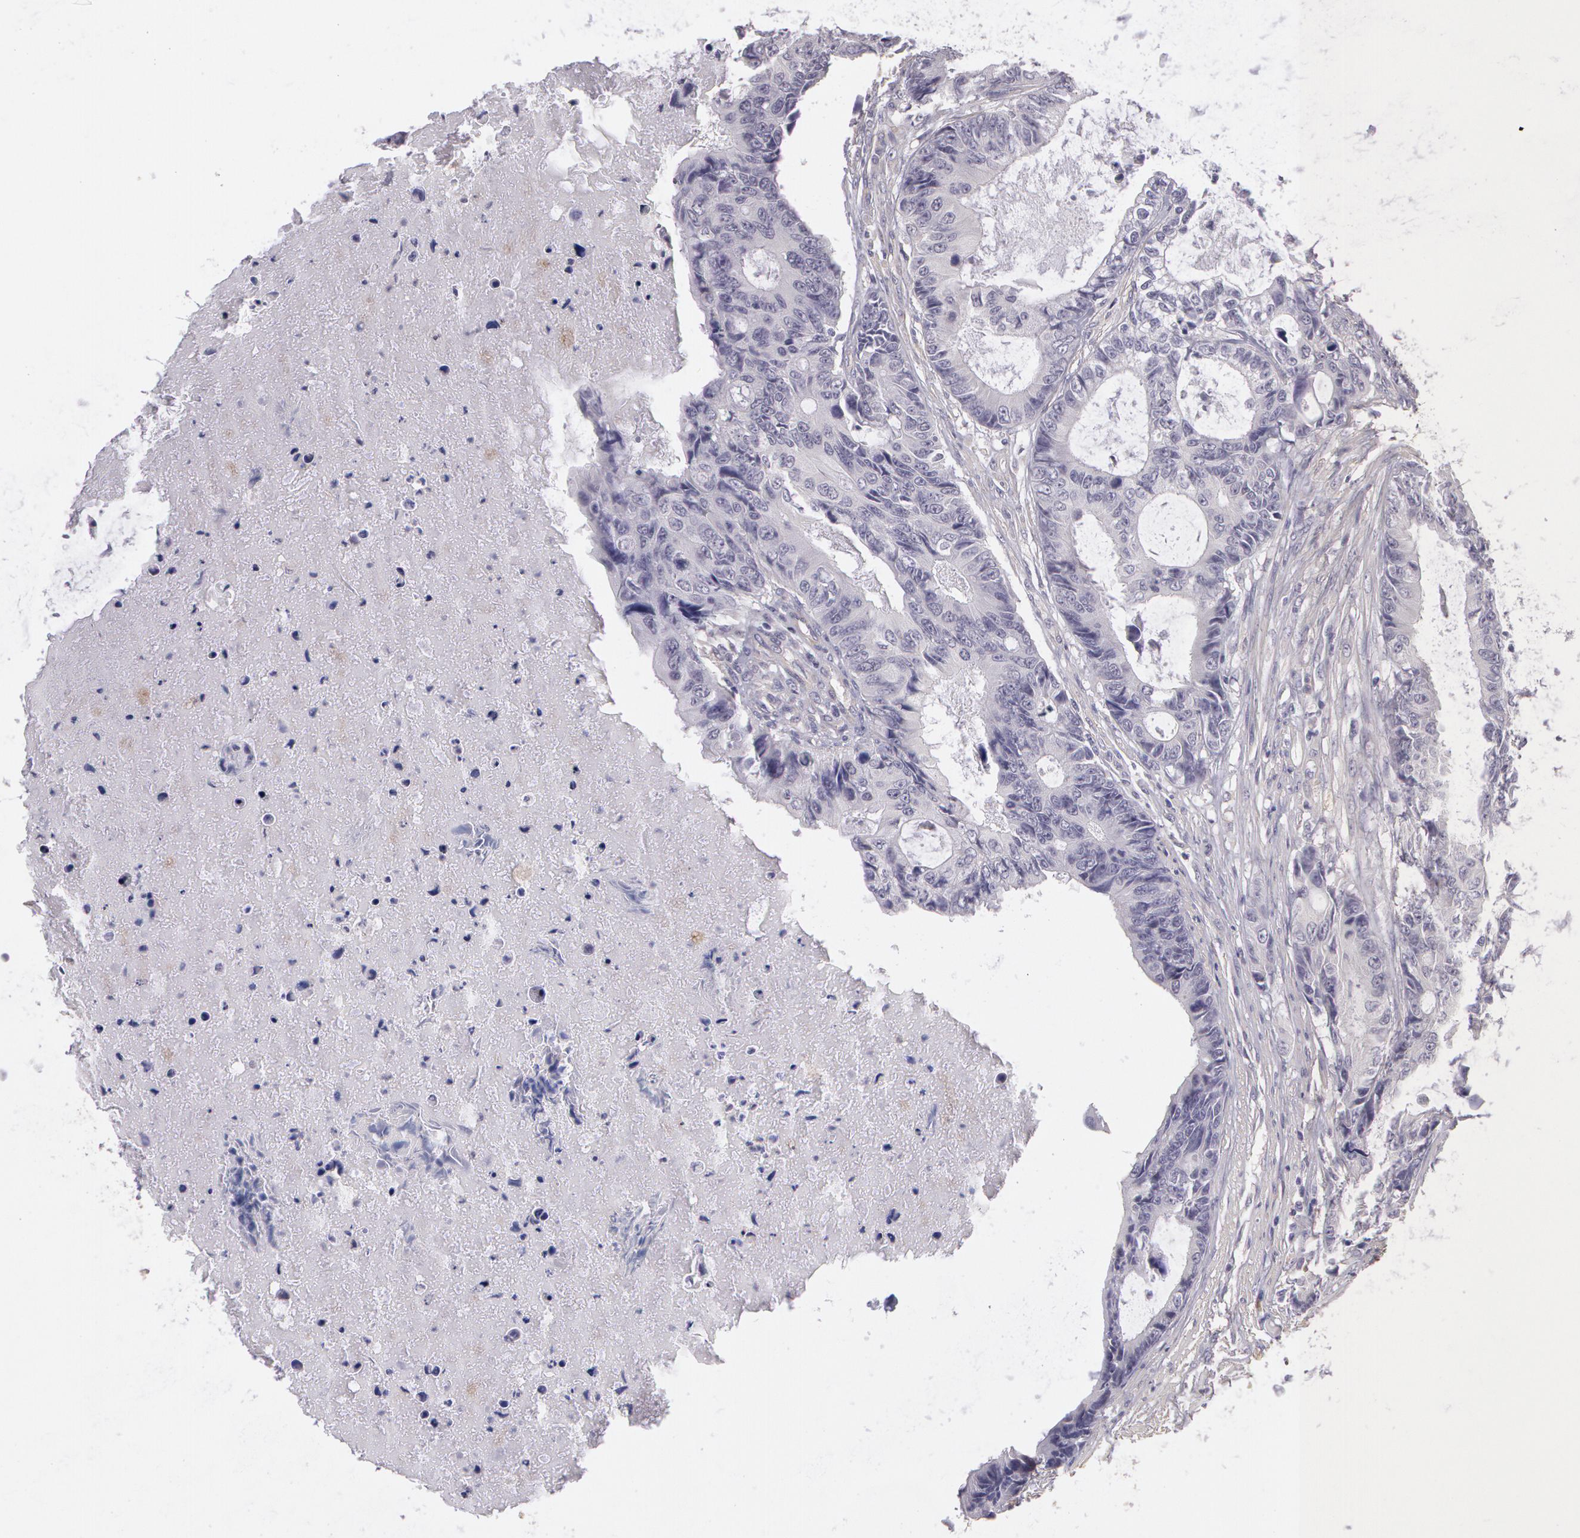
{"staining": {"intensity": "negative", "quantity": "none", "location": "none"}, "tissue": "colorectal cancer", "cell_type": "Tumor cells", "image_type": "cancer", "snomed": [{"axis": "morphology", "description": "Adenocarcinoma, NOS"}, {"axis": "topography", "description": "Rectum"}], "caption": "High magnification brightfield microscopy of colorectal cancer (adenocarcinoma) stained with DAB (brown) and counterstained with hematoxylin (blue): tumor cells show no significant positivity.", "gene": "G2E3", "patient": {"sex": "female", "age": 98}}